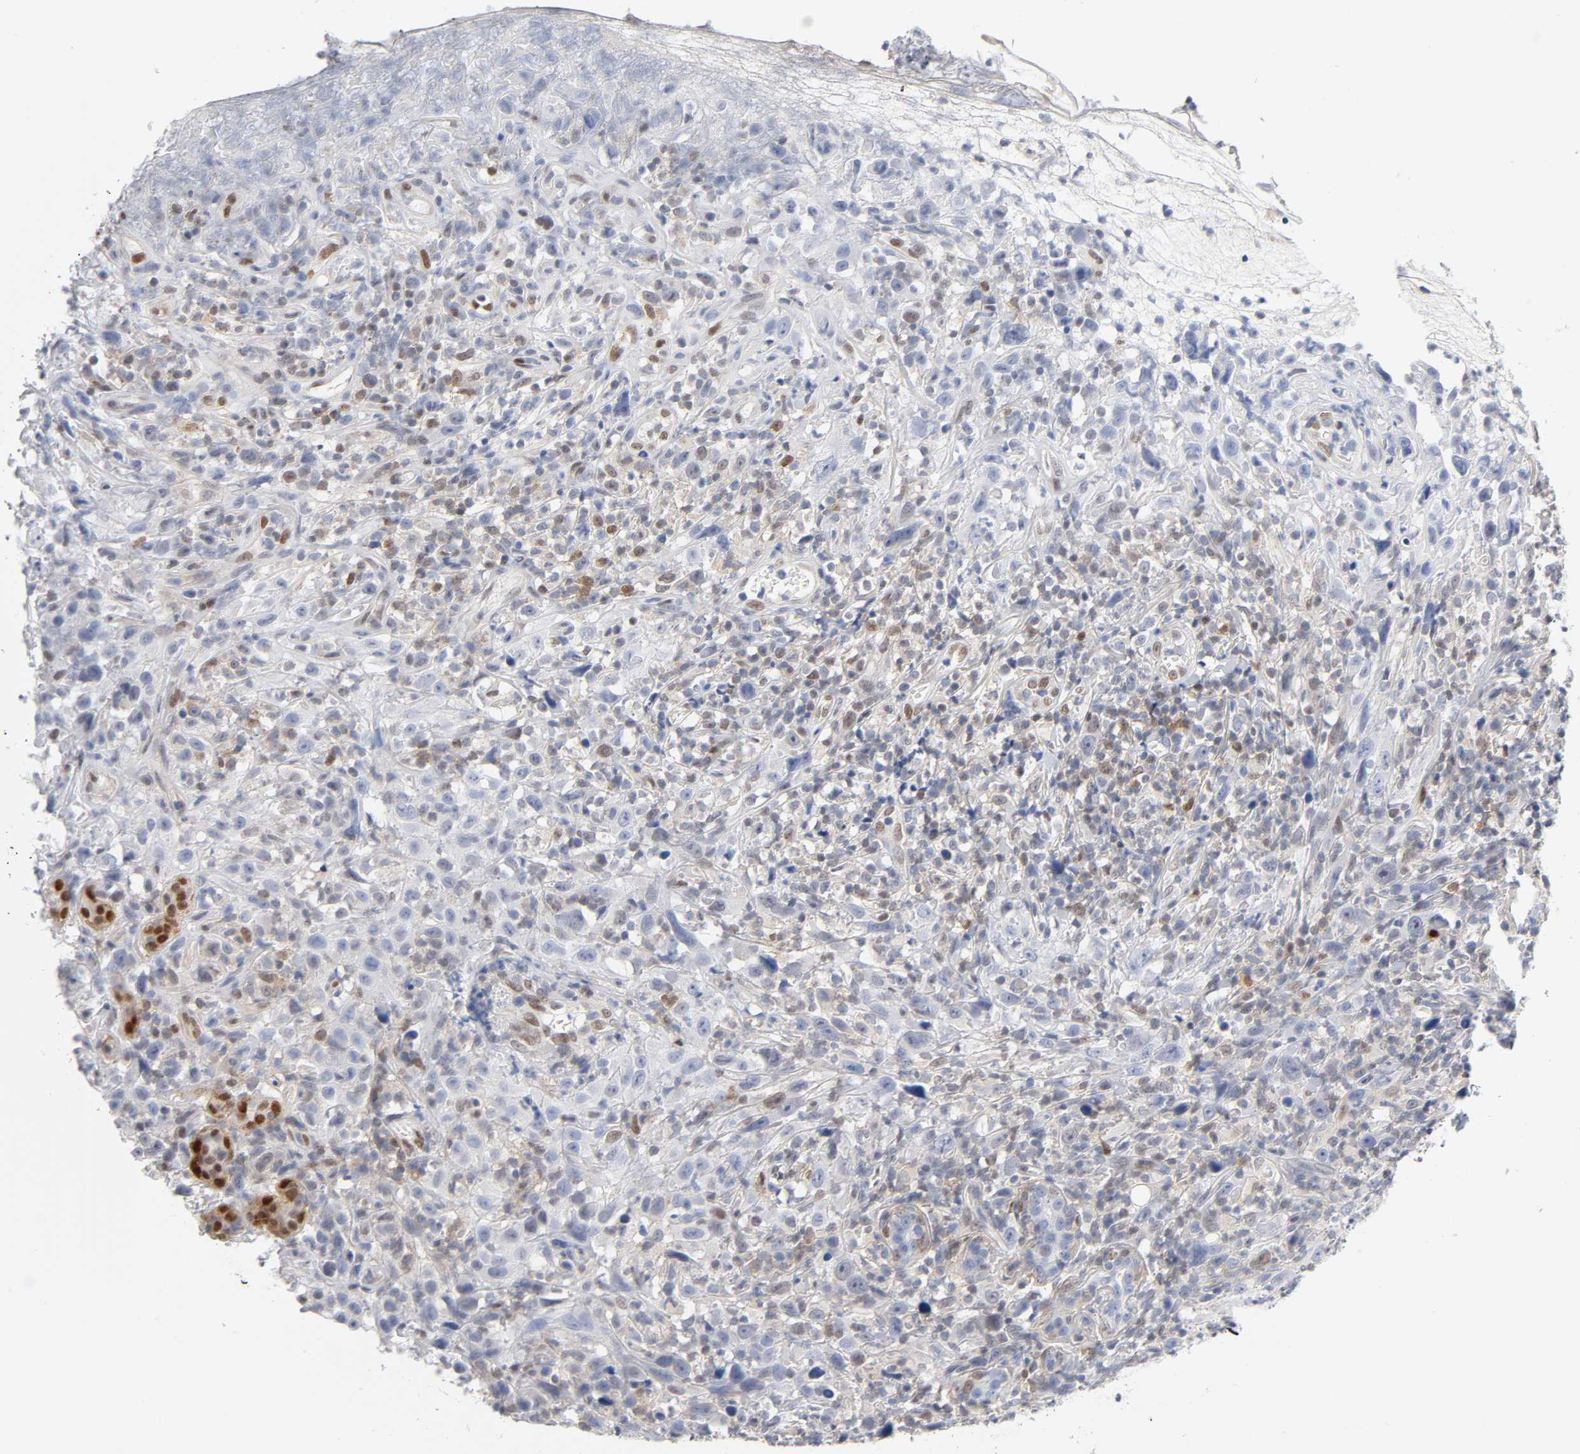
{"staining": {"intensity": "weak", "quantity": "<25%", "location": "nuclear"}, "tissue": "thyroid cancer", "cell_type": "Tumor cells", "image_type": "cancer", "snomed": [{"axis": "morphology", "description": "Carcinoma, NOS"}, {"axis": "topography", "description": "Thyroid gland"}], "caption": "A histopathology image of thyroid cancer (carcinoma) stained for a protein reveals no brown staining in tumor cells.", "gene": "NFATC1", "patient": {"sex": "female", "age": 77}}